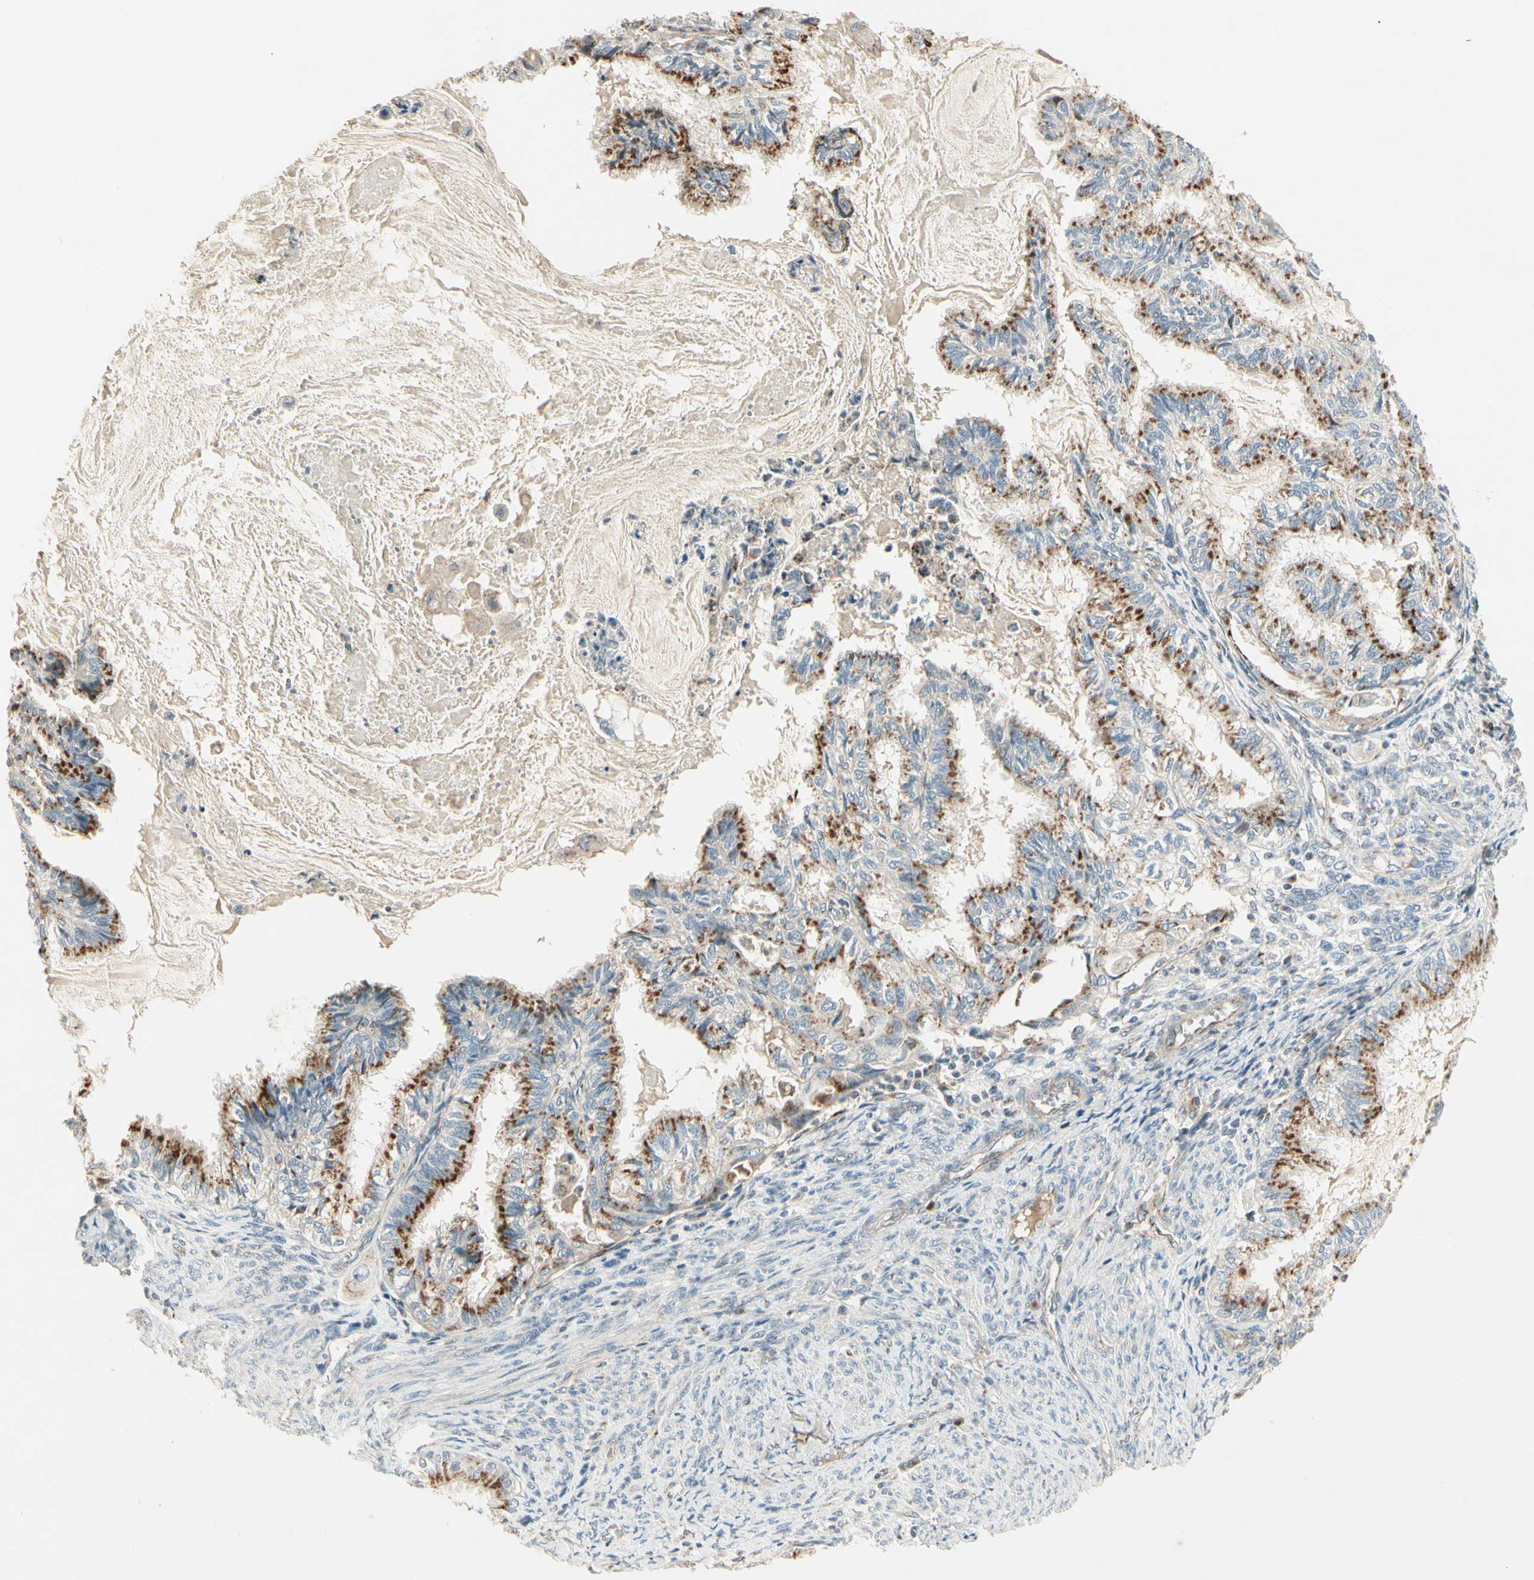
{"staining": {"intensity": "strong", "quantity": ">75%", "location": "cytoplasmic/membranous"}, "tissue": "cervical cancer", "cell_type": "Tumor cells", "image_type": "cancer", "snomed": [{"axis": "morphology", "description": "Normal tissue, NOS"}, {"axis": "morphology", "description": "Adenocarcinoma, NOS"}, {"axis": "topography", "description": "Cervix"}, {"axis": "topography", "description": "Endometrium"}], "caption": "Immunohistochemistry (IHC) of cervical cancer (adenocarcinoma) exhibits high levels of strong cytoplasmic/membranous positivity in approximately >75% of tumor cells.", "gene": "ABCA3", "patient": {"sex": "female", "age": 86}}